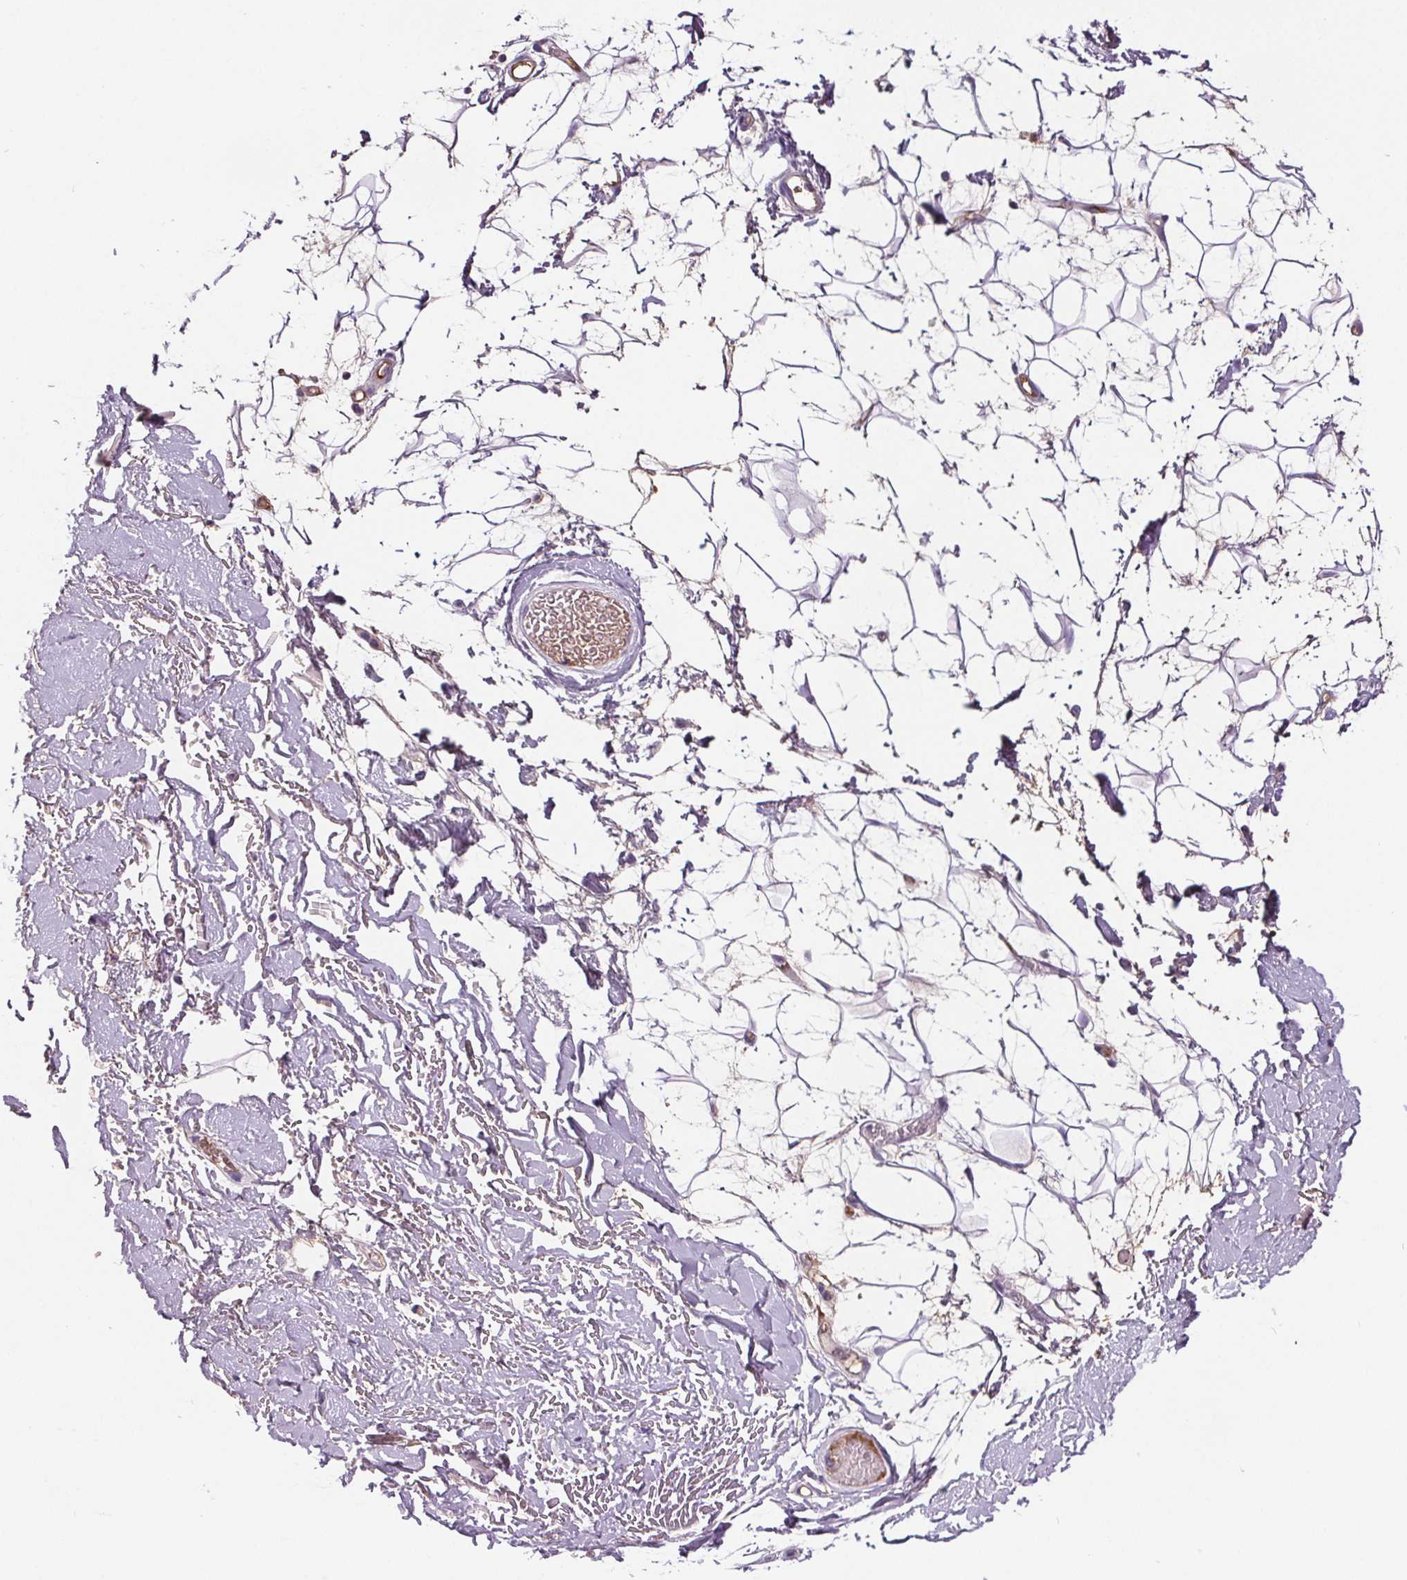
{"staining": {"intensity": "negative", "quantity": "none", "location": "none"}, "tissue": "adipose tissue", "cell_type": "Adipocytes", "image_type": "normal", "snomed": [{"axis": "morphology", "description": "Normal tissue, NOS"}, {"axis": "topography", "description": "Anal"}, {"axis": "topography", "description": "Peripheral nerve tissue"}], "caption": "Normal adipose tissue was stained to show a protein in brown. There is no significant positivity in adipocytes.", "gene": "CD5L", "patient": {"sex": "male", "age": 78}}